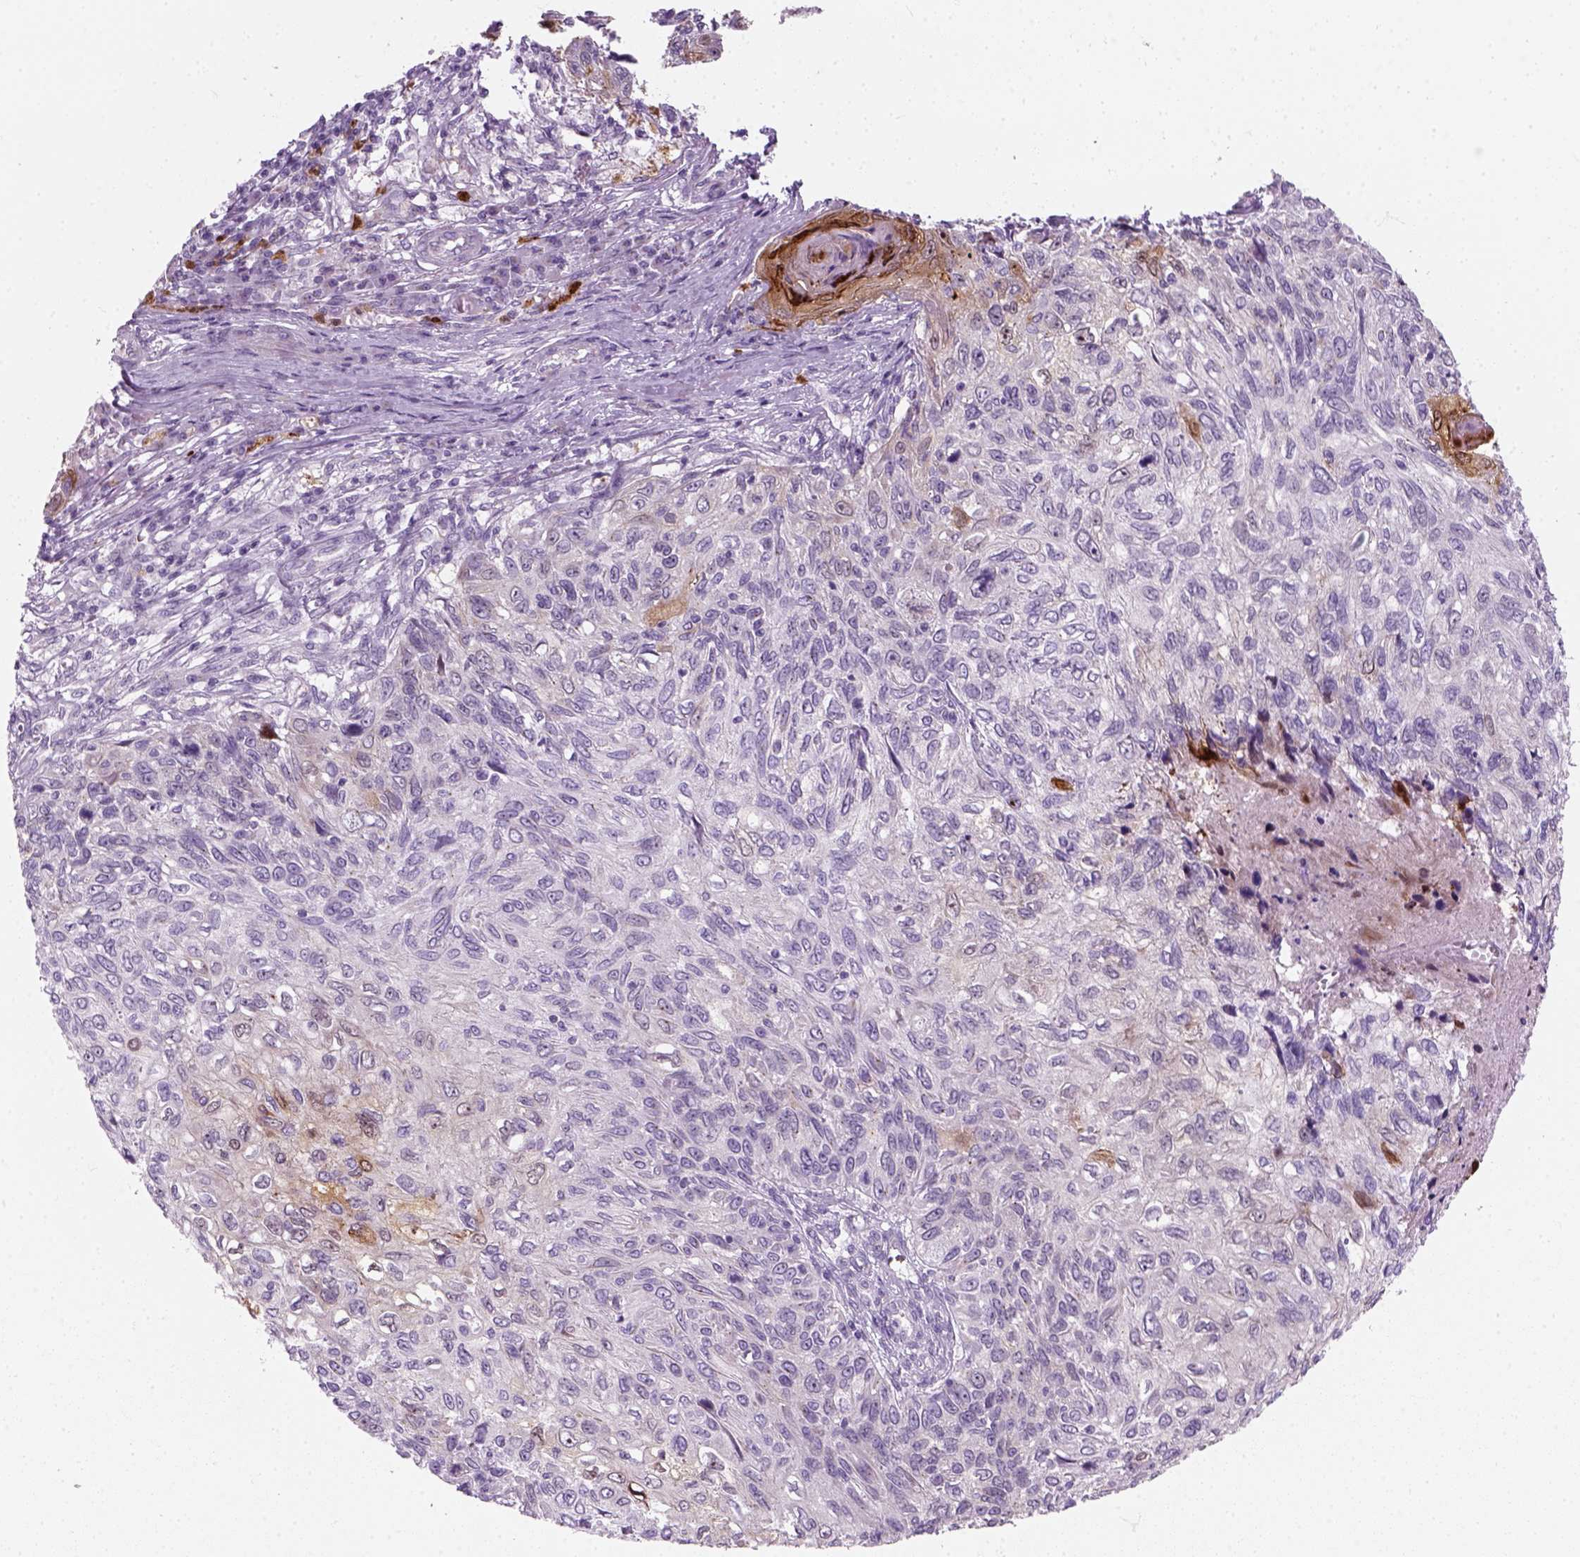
{"staining": {"intensity": "negative", "quantity": "none", "location": "none"}, "tissue": "skin cancer", "cell_type": "Tumor cells", "image_type": "cancer", "snomed": [{"axis": "morphology", "description": "Squamous cell carcinoma, NOS"}, {"axis": "topography", "description": "Skin"}], "caption": "Tumor cells are negative for protein expression in human skin cancer.", "gene": "IL4", "patient": {"sex": "male", "age": 92}}